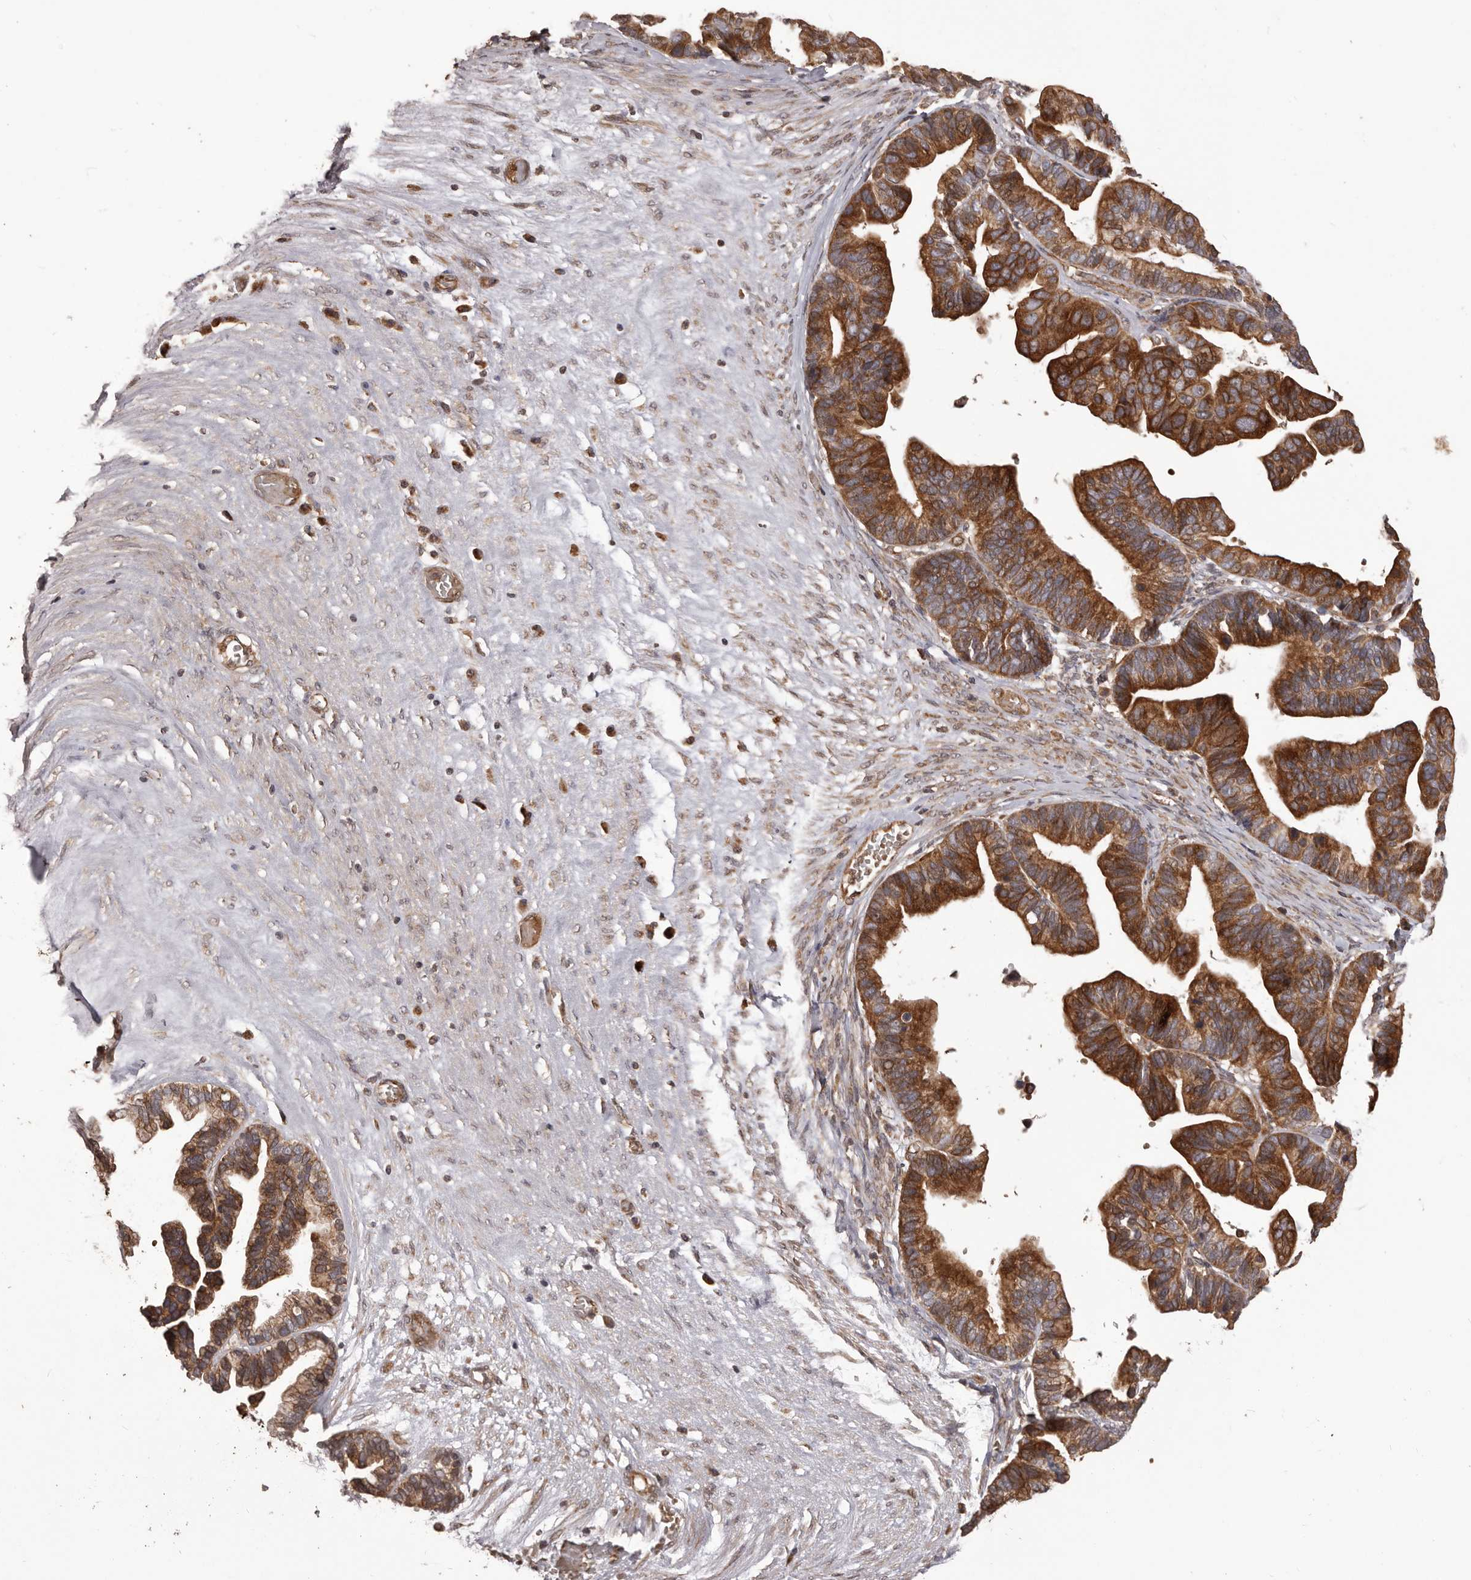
{"staining": {"intensity": "strong", "quantity": ">75%", "location": "cytoplasmic/membranous"}, "tissue": "ovarian cancer", "cell_type": "Tumor cells", "image_type": "cancer", "snomed": [{"axis": "morphology", "description": "Cystadenocarcinoma, serous, NOS"}, {"axis": "topography", "description": "Ovary"}], "caption": "Strong cytoplasmic/membranous protein positivity is present in about >75% of tumor cells in ovarian cancer (serous cystadenocarcinoma).", "gene": "QRSL1", "patient": {"sex": "female", "age": 56}}